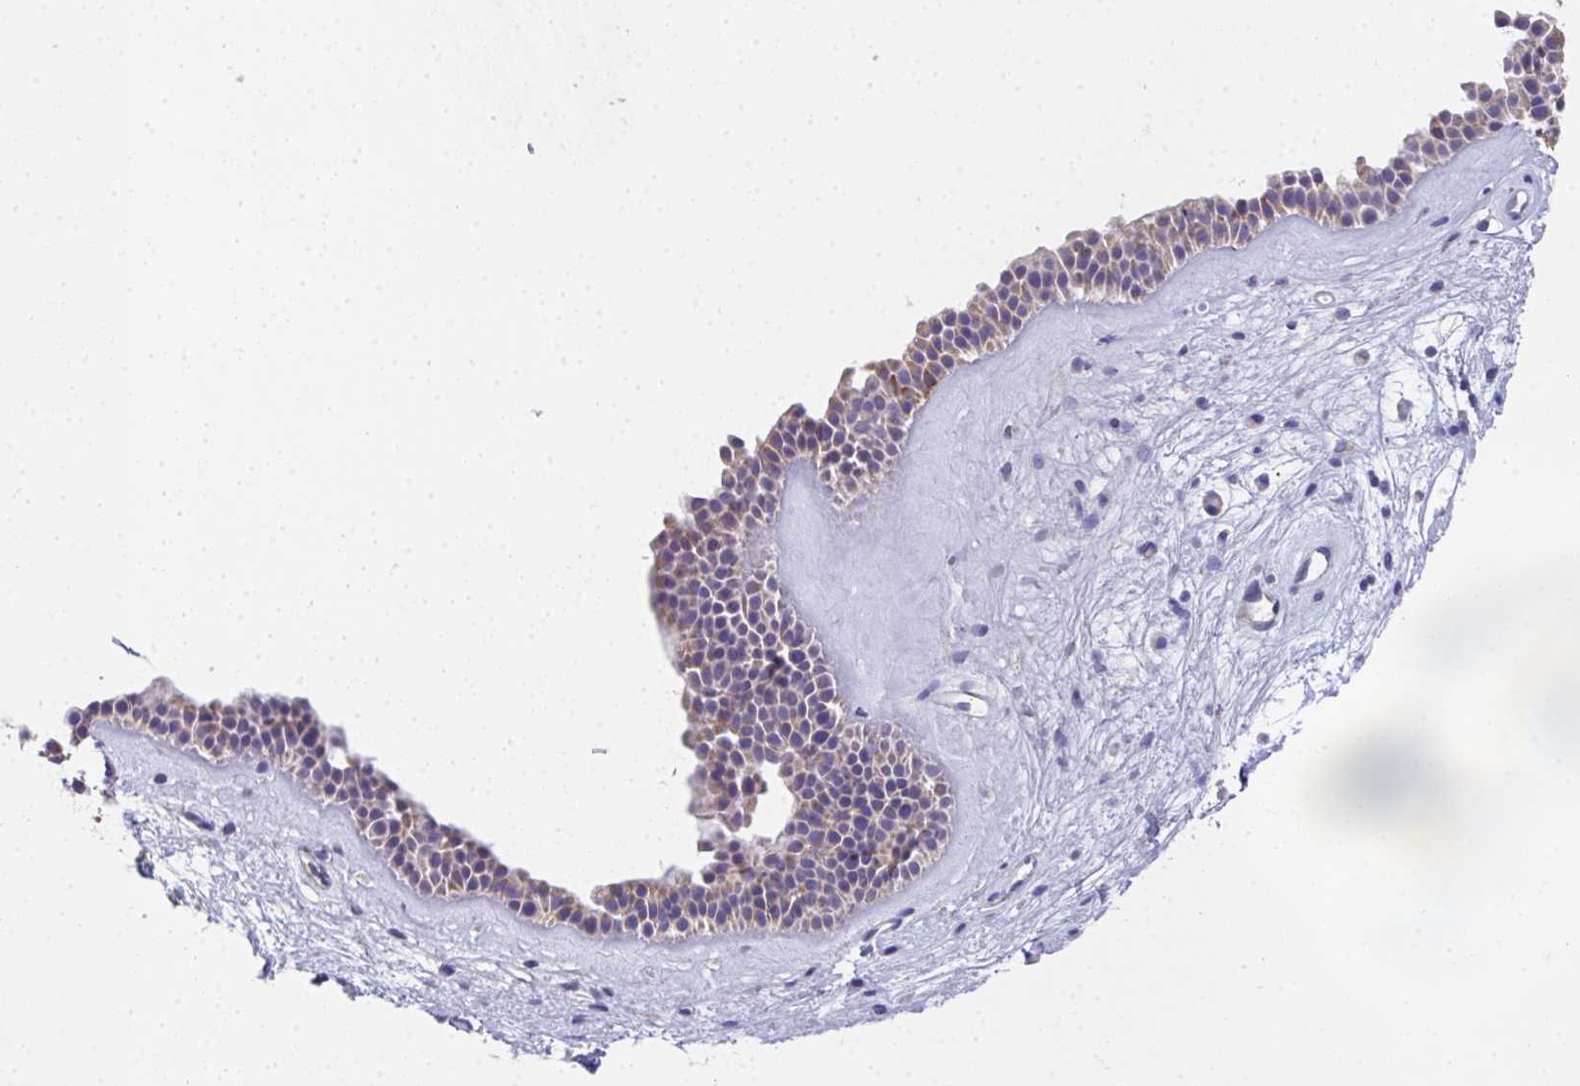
{"staining": {"intensity": "weak", "quantity": "25%-75%", "location": "cytoplasmic/membranous"}, "tissue": "nasopharynx", "cell_type": "Respiratory epithelial cells", "image_type": "normal", "snomed": [{"axis": "morphology", "description": "Normal tissue, NOS"}, {"axis": "topography", "description": "Nasopharynx"}], "caption": "Human nasopharynx stained with a brown dye displays weak cytoplasmic/membranous positive staining in approximately 25%-75% of respiratory epithelial cells.", "gene": "COA5", "patient": {"sex": "male", "age": 56}}